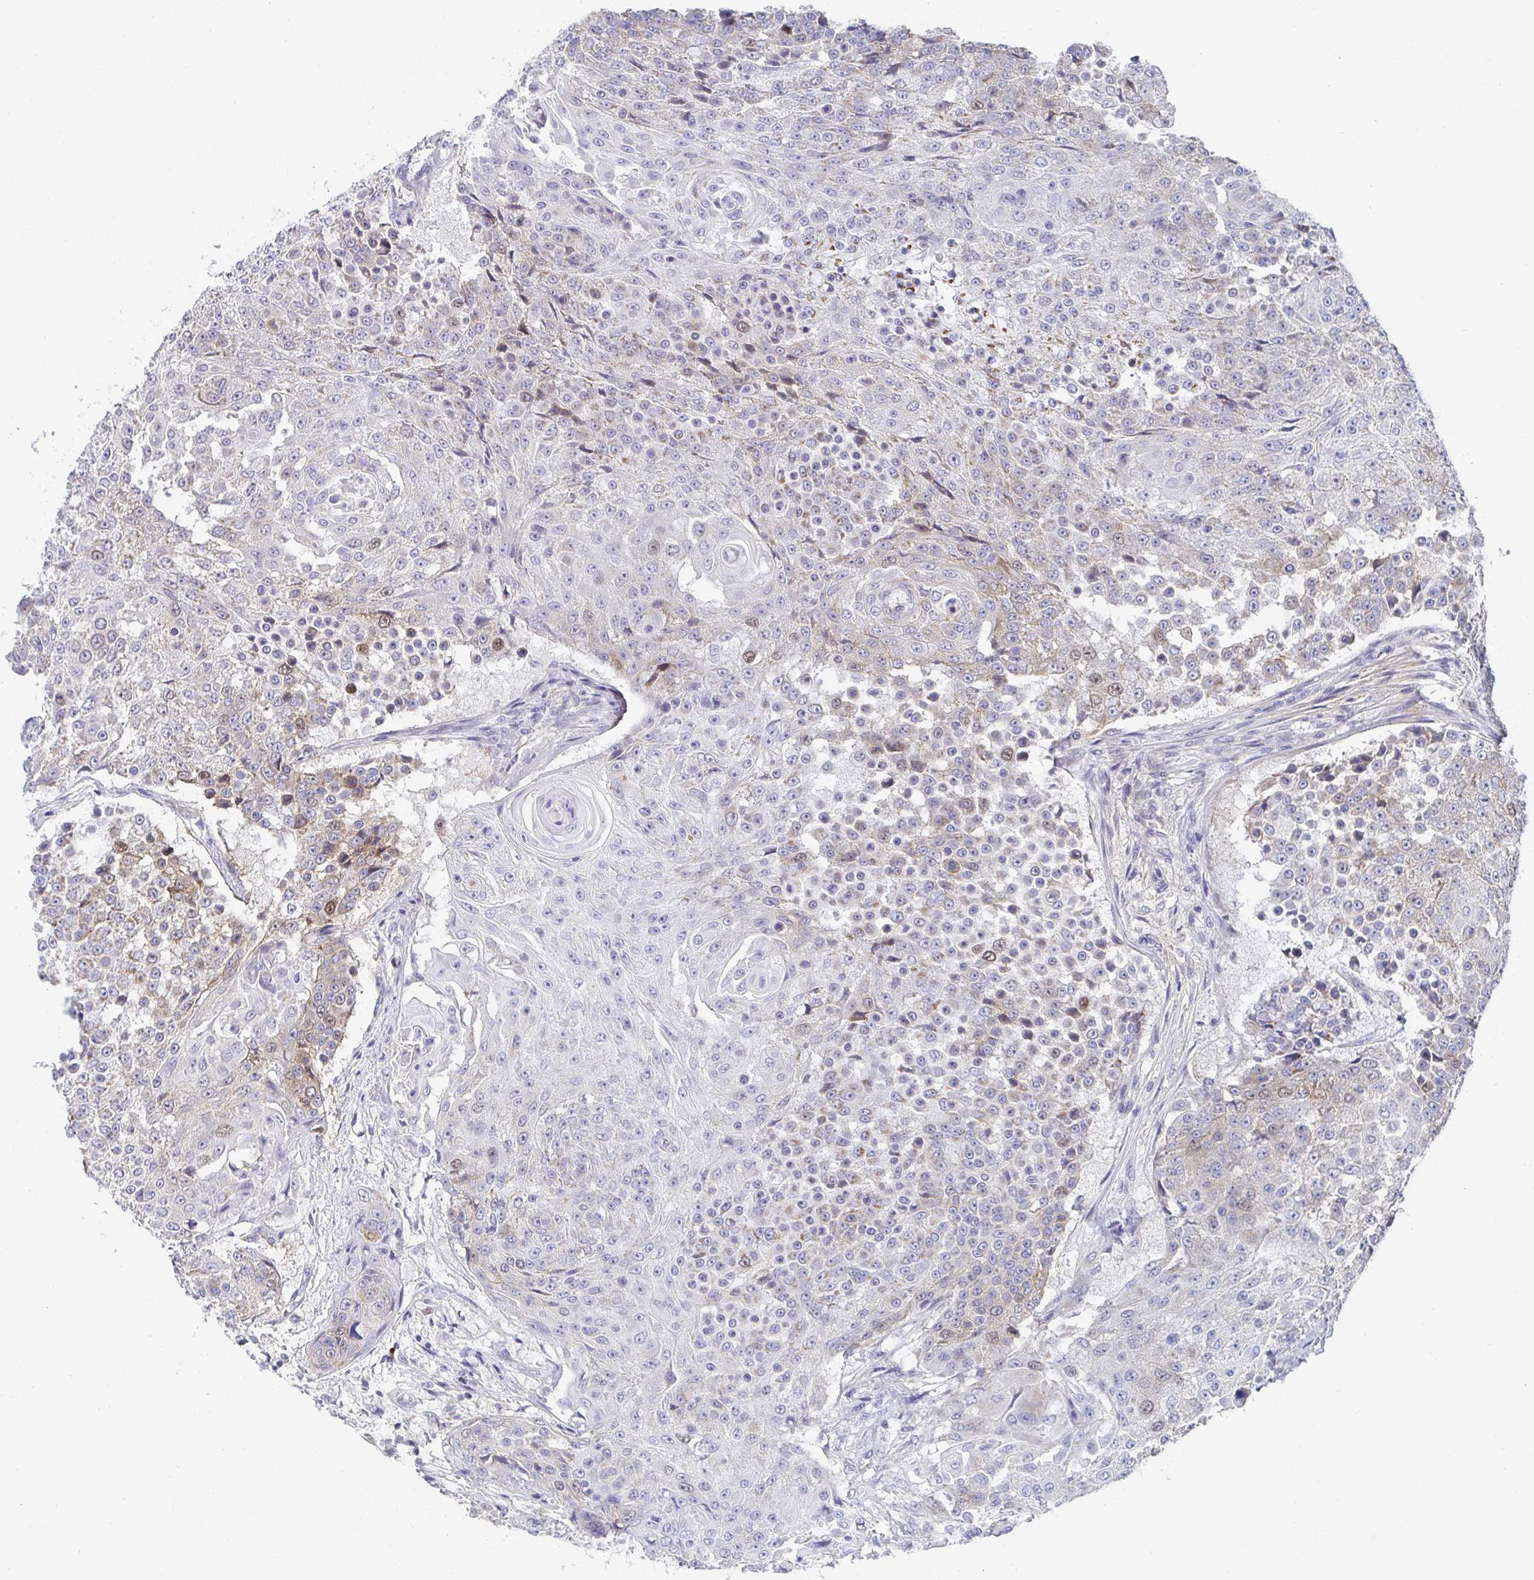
{"staining": {"intensity": "weak", "quantity": "<25%", "location": "cytoplasmic/membranous,nuclear"}, "tissue": "urothelial cancer", "cell_type": "Tumor cells", "image_type": "cancer", "snomed": [{"axis": "morphology", "description": "Urothelial carcinoma, High grade"}, {"axis": "topography", "description": "Urinary bladder"}], "caption": "Urothelial cancer was stained to show a protein in brown. There is no significant staining in tumor cells.", "gene": "ATP5F1C", "patient": {"sex": "female", "age": 63}}